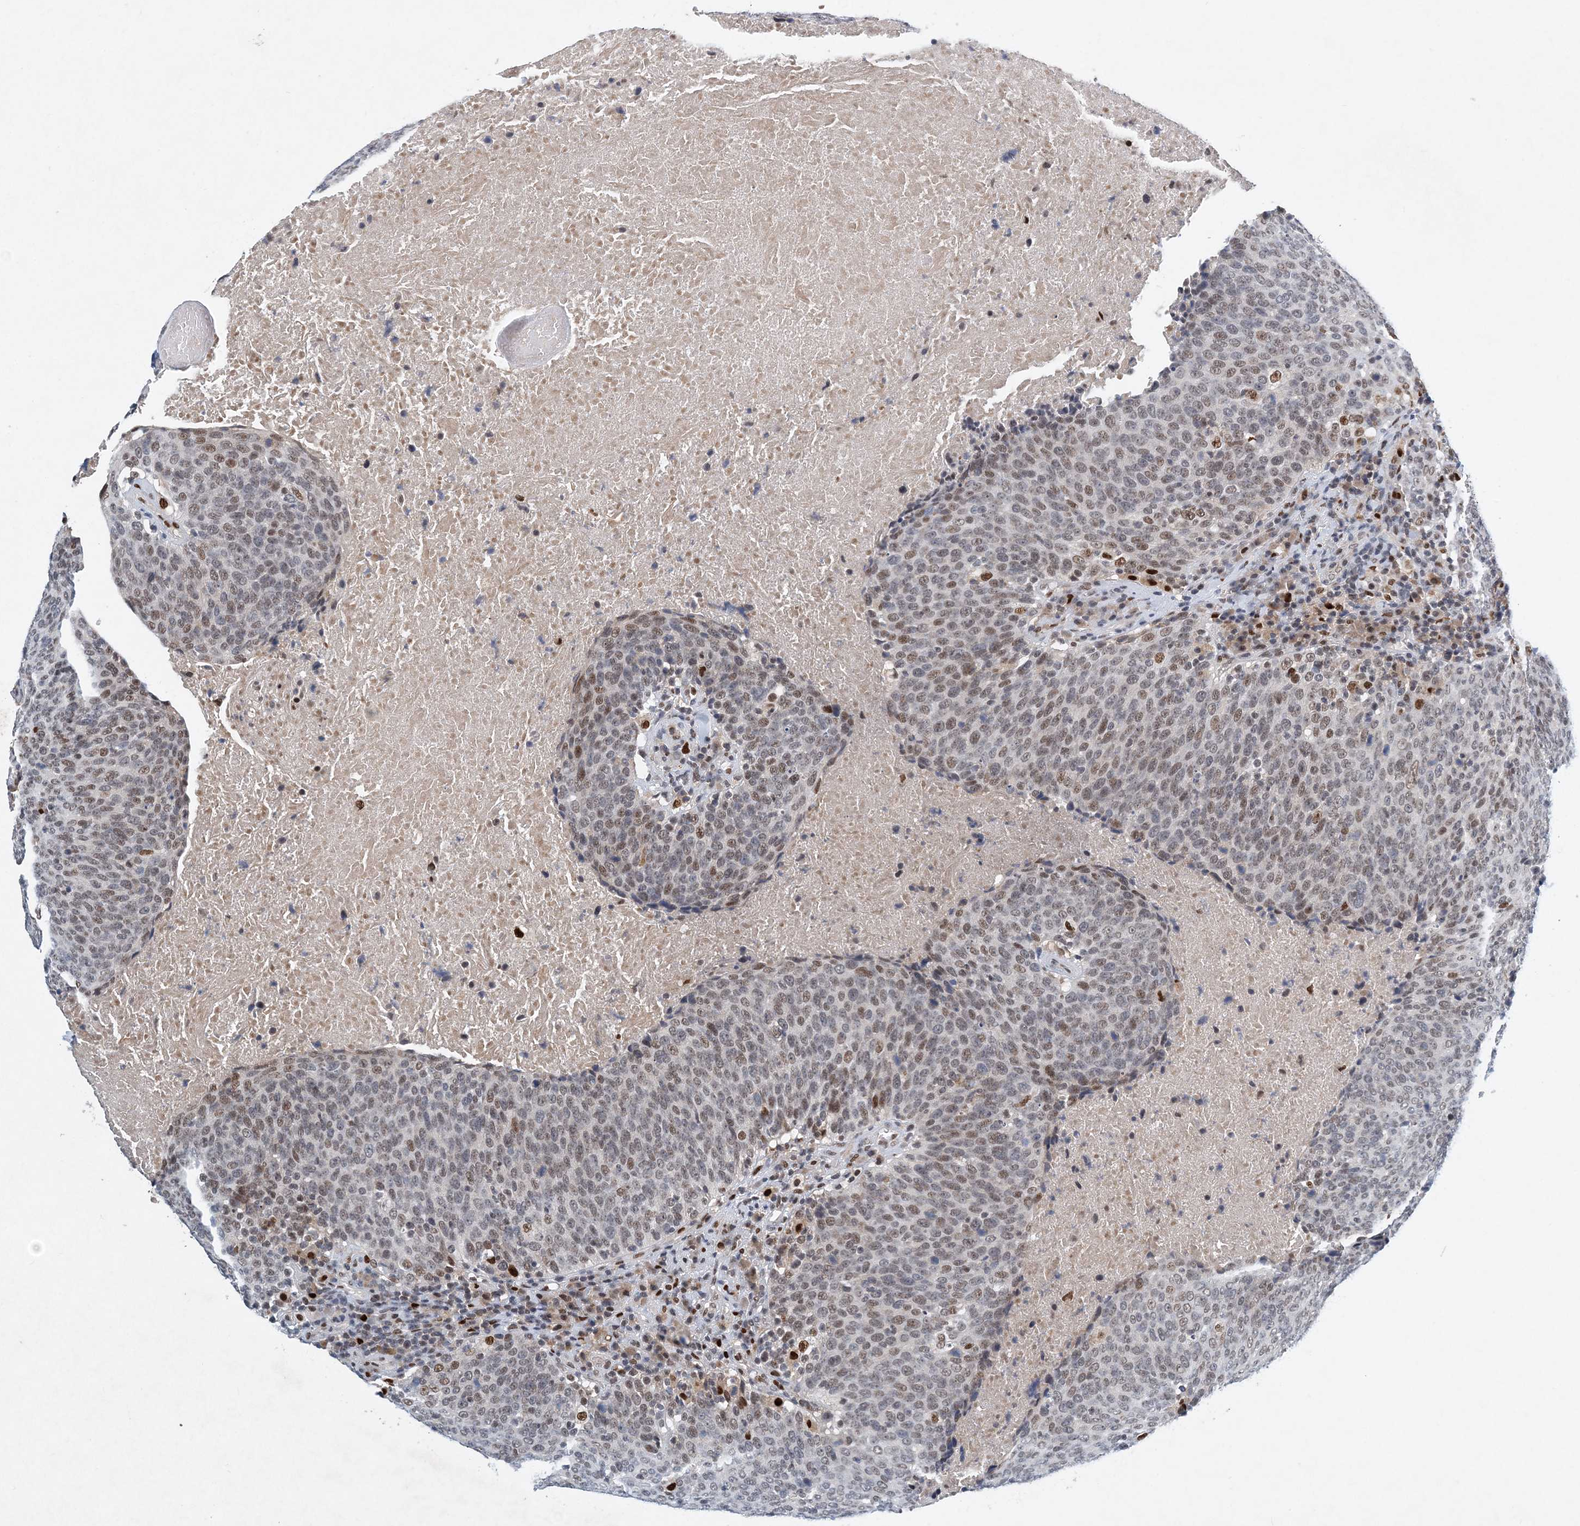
{"staining": {"intensity": "moderate", "quantity": "<25%", "location": "nuclear"}, "tissue": "head and neck cancer", "cell_type": "Tumor cells", "image_type": "cancer", "snomed": [{"axis": "morphology", "description": "Squamous cell carcinoma, NOS"}, {"axis": "morphology", "description": "Squamous cell carcinoma, metastatic, NOS"}, {"axis": "topography", "description": "Lymph node"}, {"axis": "topography", "description": "Head-Neck"}], "caption": "IHC image of neoplastic tissue: human squamous cell carcinoma (head and neck) stained using IHC reveals low levels of moderate protein expression localized specifically in the nuclear of tumor cells, appearing as a nuclear brown color.", "gene": "KPNA4", "patient": {"sex": "male", "age": 62}}